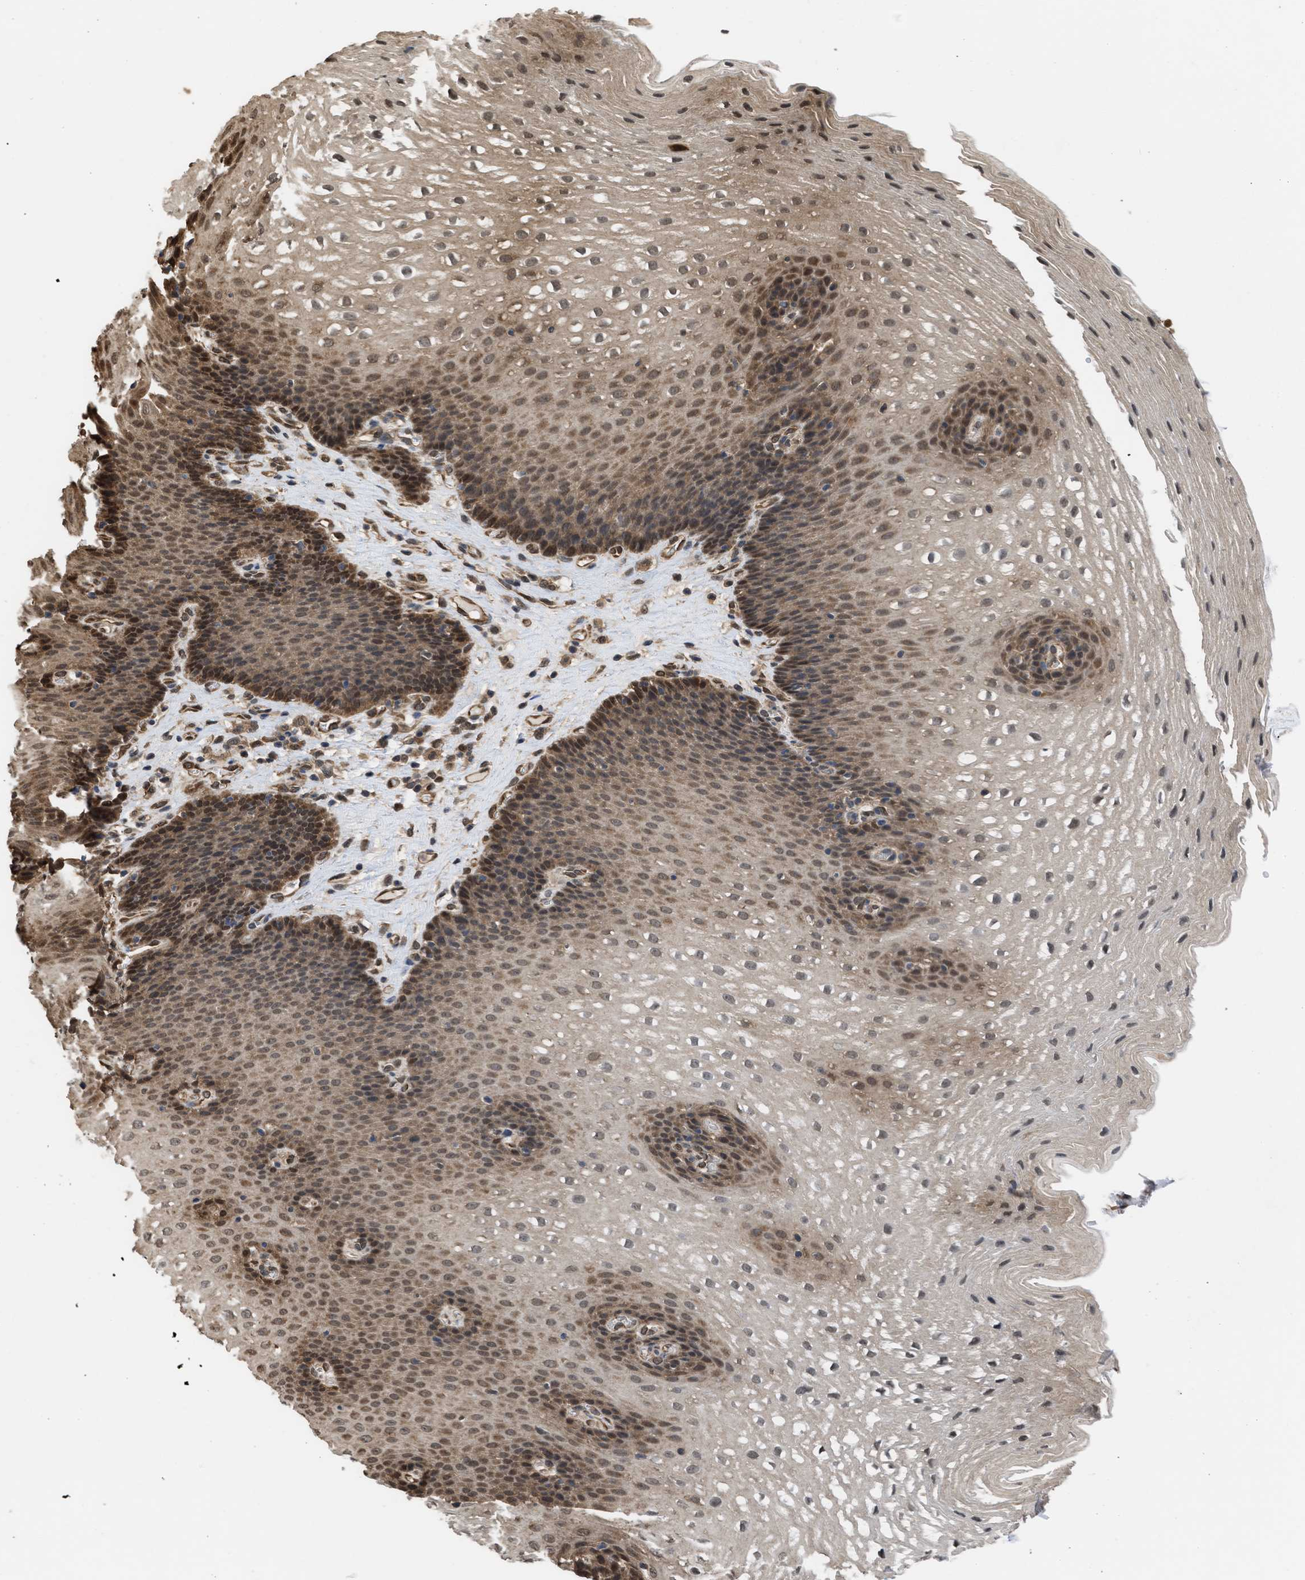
{"staining": {"intensity": "moderate", "quantity": ">75%", "location": "nuclear"}, "tissue": "esophagus", "cell_type": "Squamous epithelial cells", "image_type": "normal", "snomed": [{"axis": "morphology", "description": "Normal tissue, NOS"}, {"axis": "topography", "description": "Esophagus"}], "caption": "An immunohistochemistry micrograph of normal tissue is shown. Protein staining in brown shows moderate nuclear positivity in esophagus within squamous epithelial cells.", "gene": "YWHAG", "patient": {"sex": "male", "age": 48}}